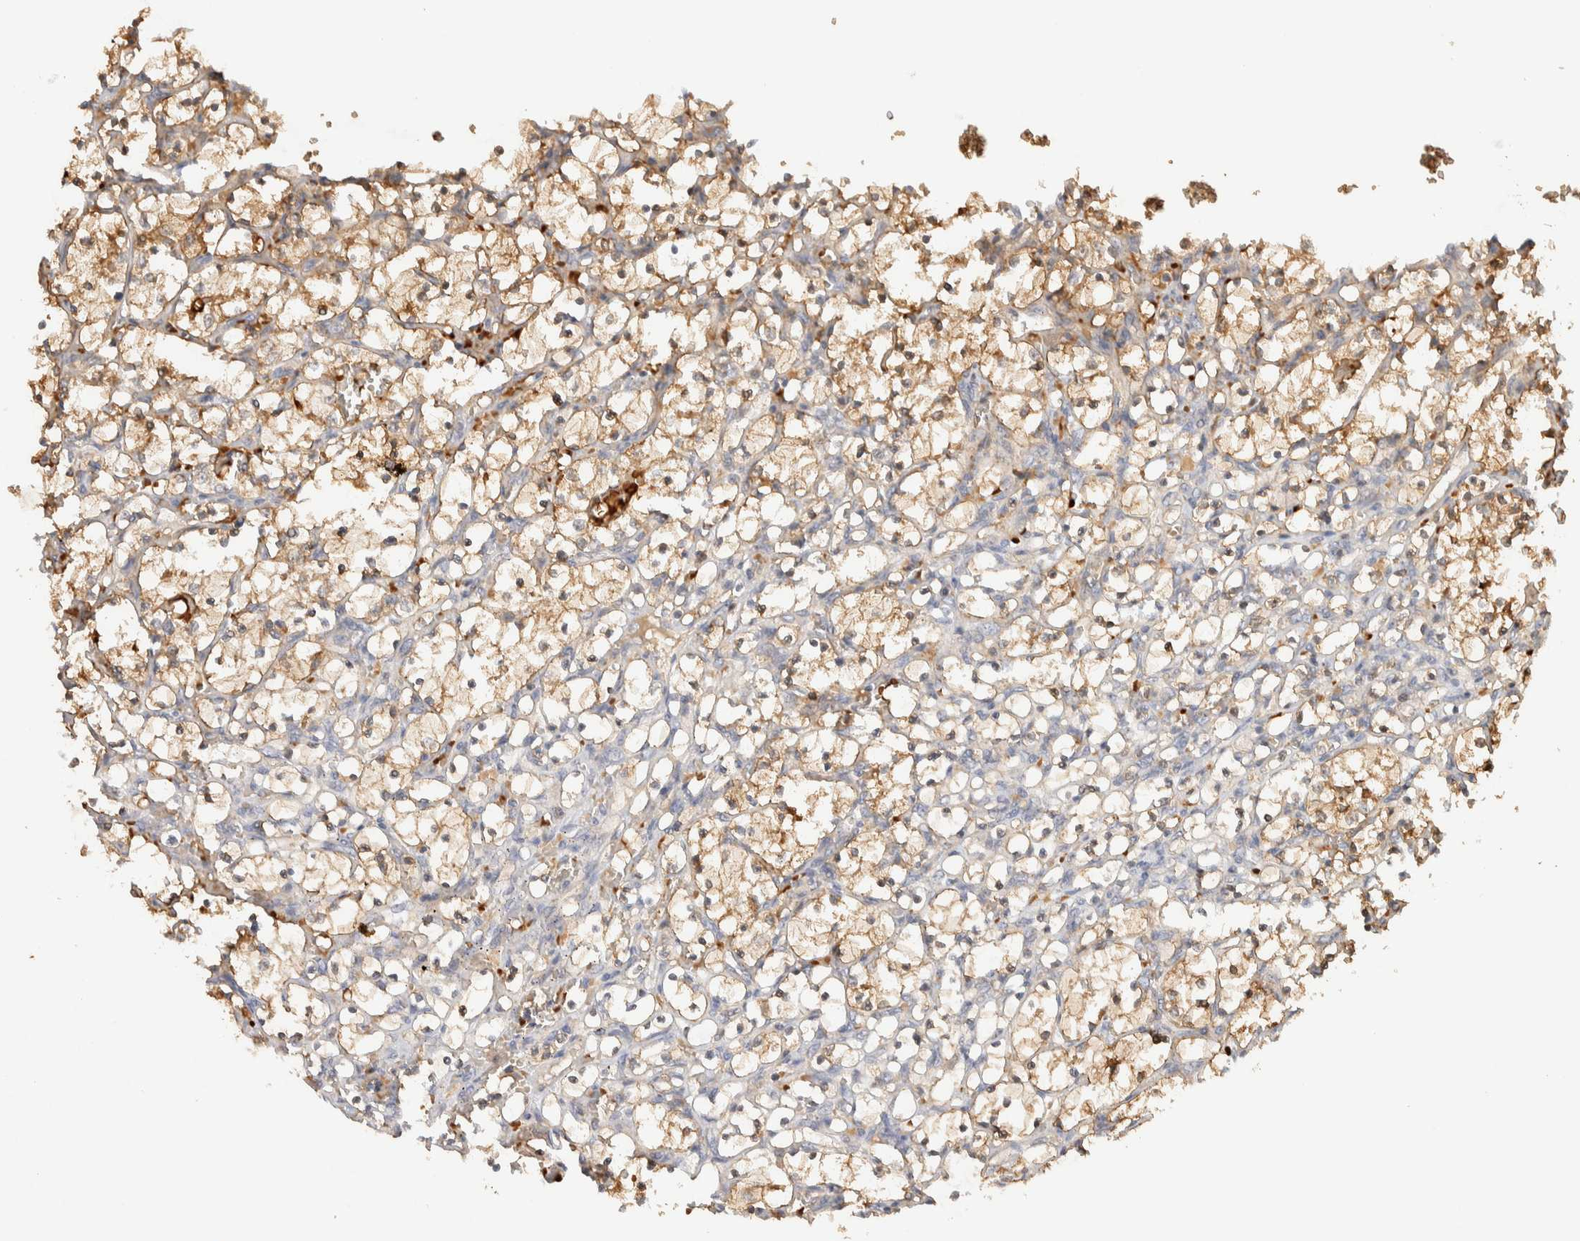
{"staining": {"intensity": "weak", "quantity": "25%-75%", "location": "cytoplasmic/membranous"}, "tissue": "renal cancer", "cell_type": "Tumor cells", "image_type": "cancer", "snomed": [{"axis": "morphology", "description": "Adenocarcinoma, NOS"}, {"axis": "topography", "description": "Kidney"}], "caption": "Renal adenocarcinoma tissue reveals weak cytoplasmic/membranous positivity in about 25%-75% of tumor cells, visualized by immunohistochemistry. The staining was performed using DAB (3,3'-diaminobenzidine) to visualize the protein expression in brown, while the nuclei were stained in blue with hematoxylin (Magnification: 20x).", "gene": "TTI2", "patient": {"sex": "female", "age": 69}}